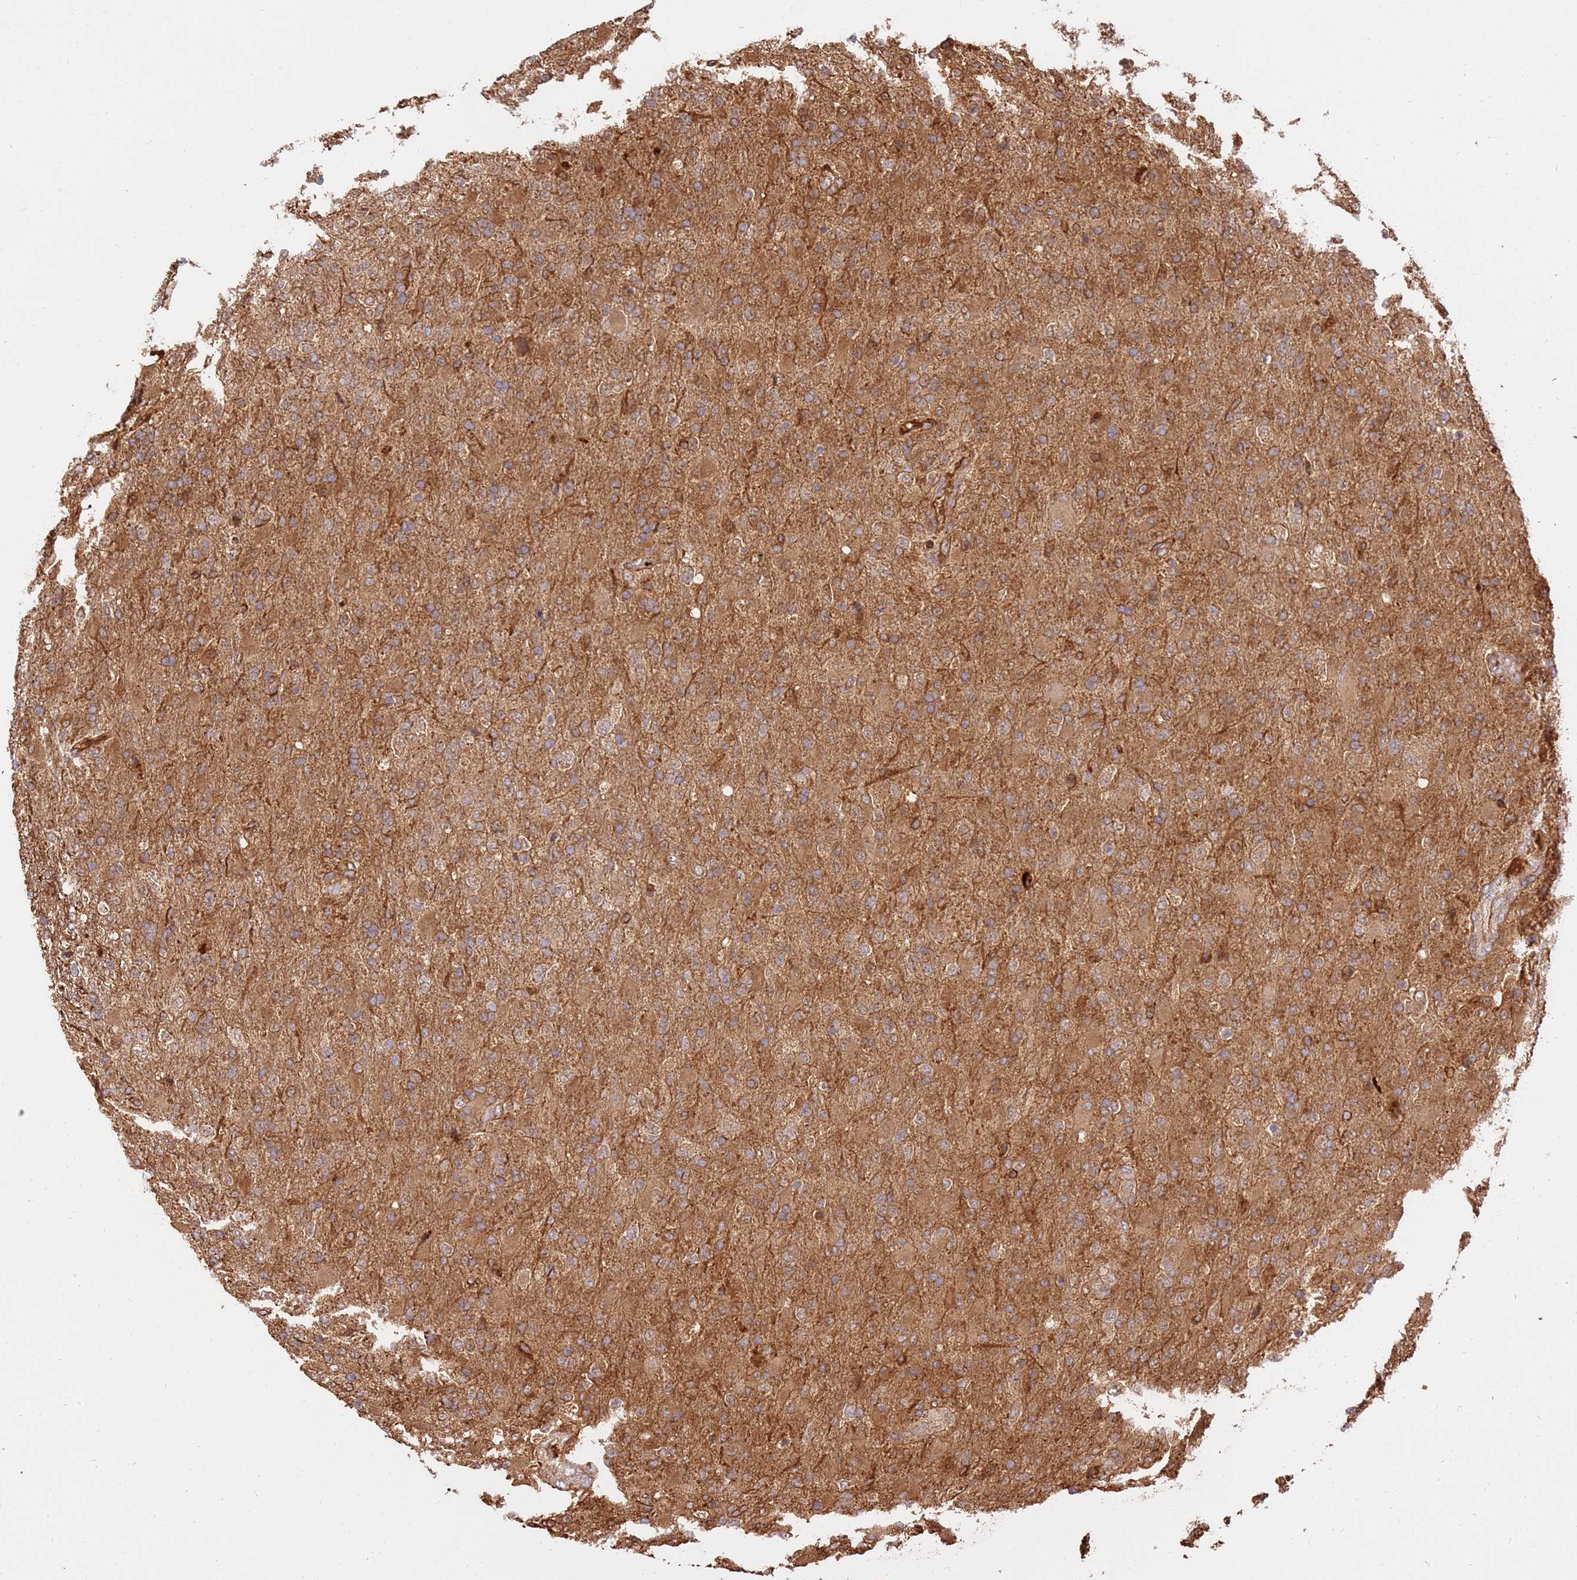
{"staining": {"intensity": "moderate", "quantity": ">75%", "location": "cytoplasmic/membranous"}, "tissue": "glioma", "cell_type": "Tumor cells", "image_type": "cancer", "snomed": [{"axis": "morphology", "description": "Glioma, malignant, Low grade"}, {"axis": "topography", "description": "Brain"}], "caption": "Protein staining of glioma tissue shows moderate cytoplasmic/membranous positivity in about >75% of tumor cells. (IHC, brightfield microscopy, high magnification).", "gene": "KATNAL2", "patient": {"sex": "male", "age": 65}}